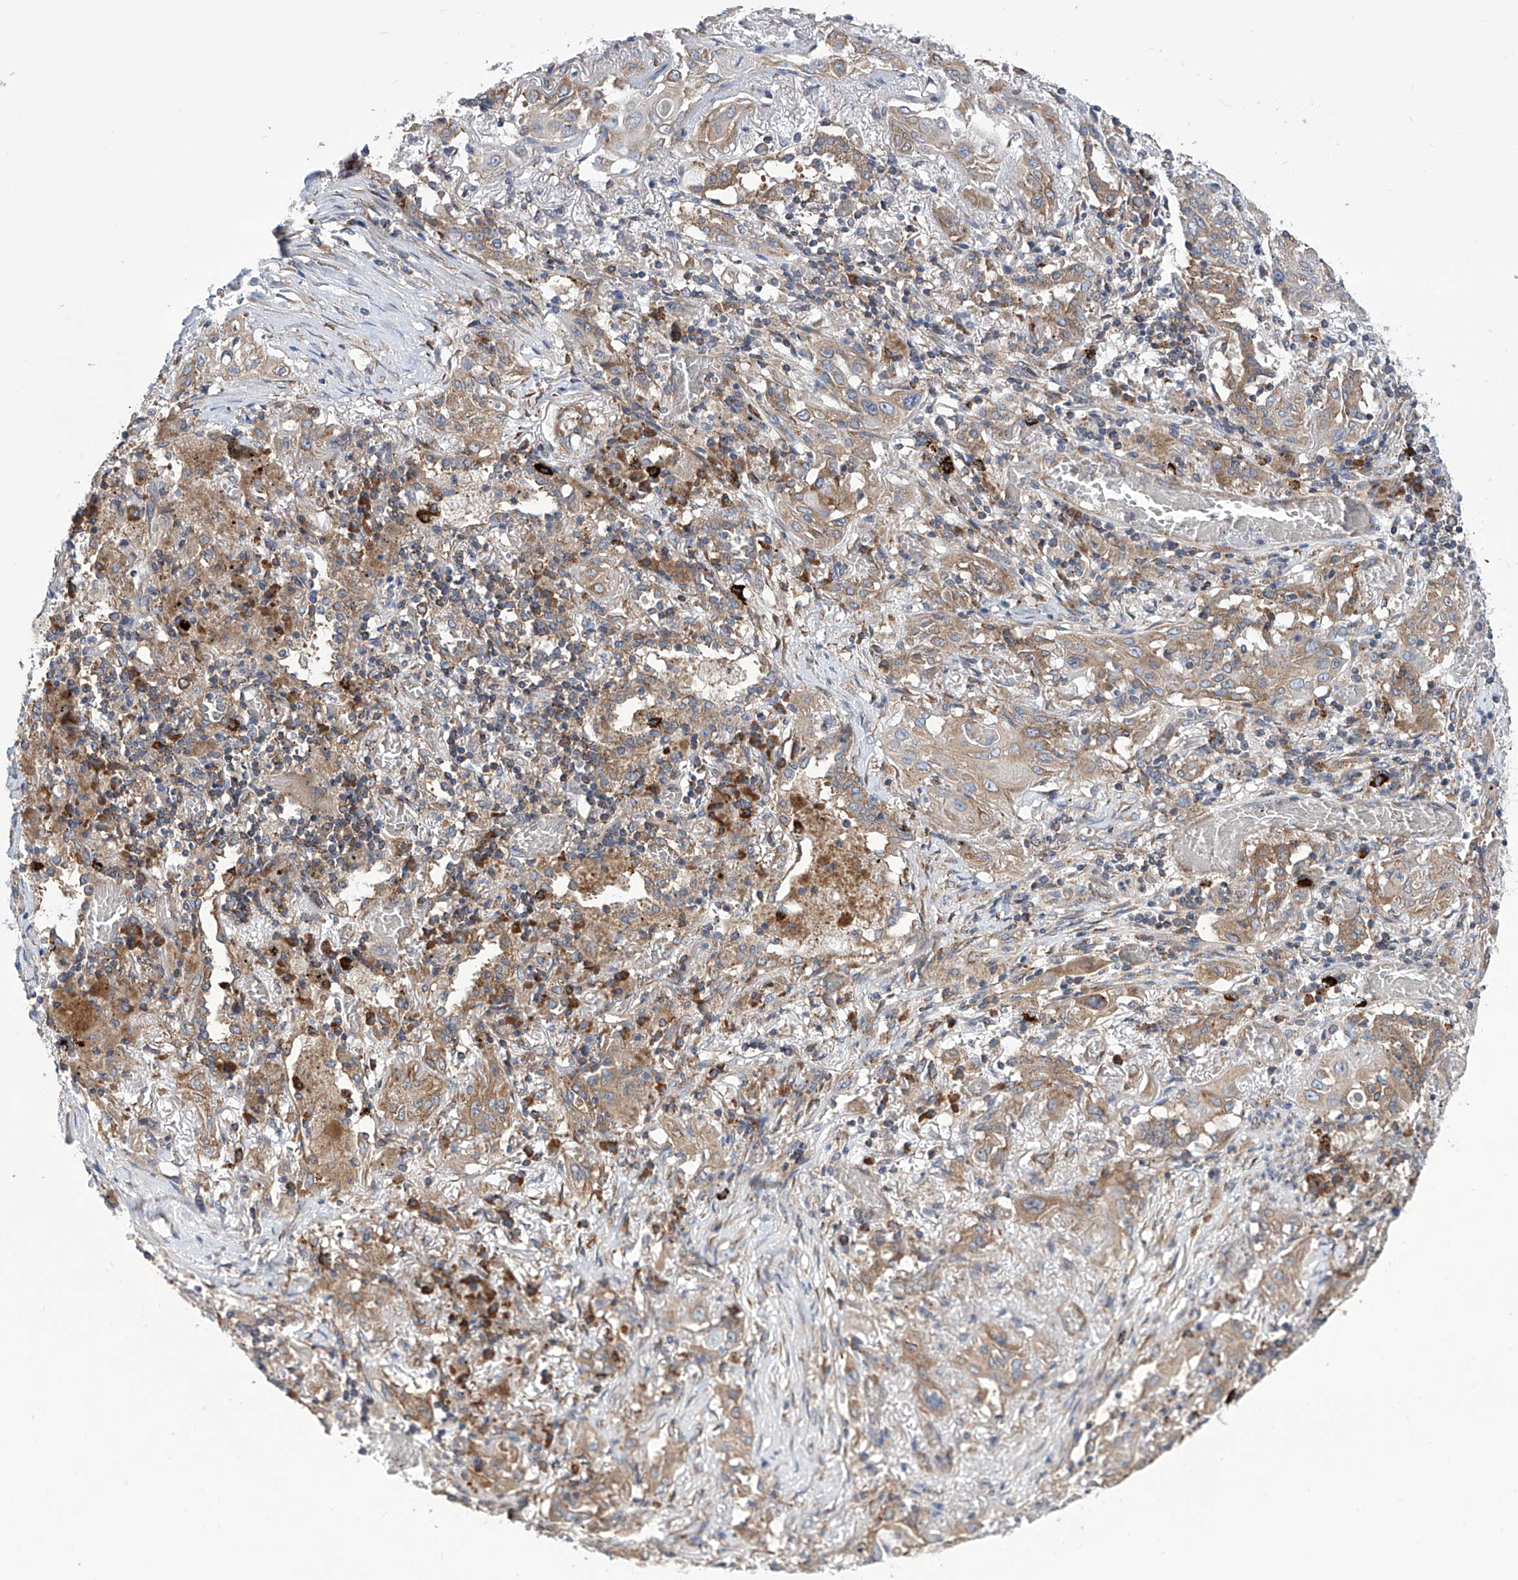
{"staining": {"intensity": "moderate", "quantity": ">75%", "location": "cytoplasmic/membranous"}, "tissue": "lung cancer", "cell_type": "Tumor cells", "image_type": "cancer", "snomed": [{"axis": "morphology", "description": "Squamous cell carcinoma, NOS"}, {"axis": "topography", "description": "Lung"}], "caption": "Squamous cell carcinoma (lung) stained for a protein displays moderate cytoplasmic/membranous positivity in tumor cells.", "gene": "SENP2", "patient": {"sex": "female", "age": 47}}